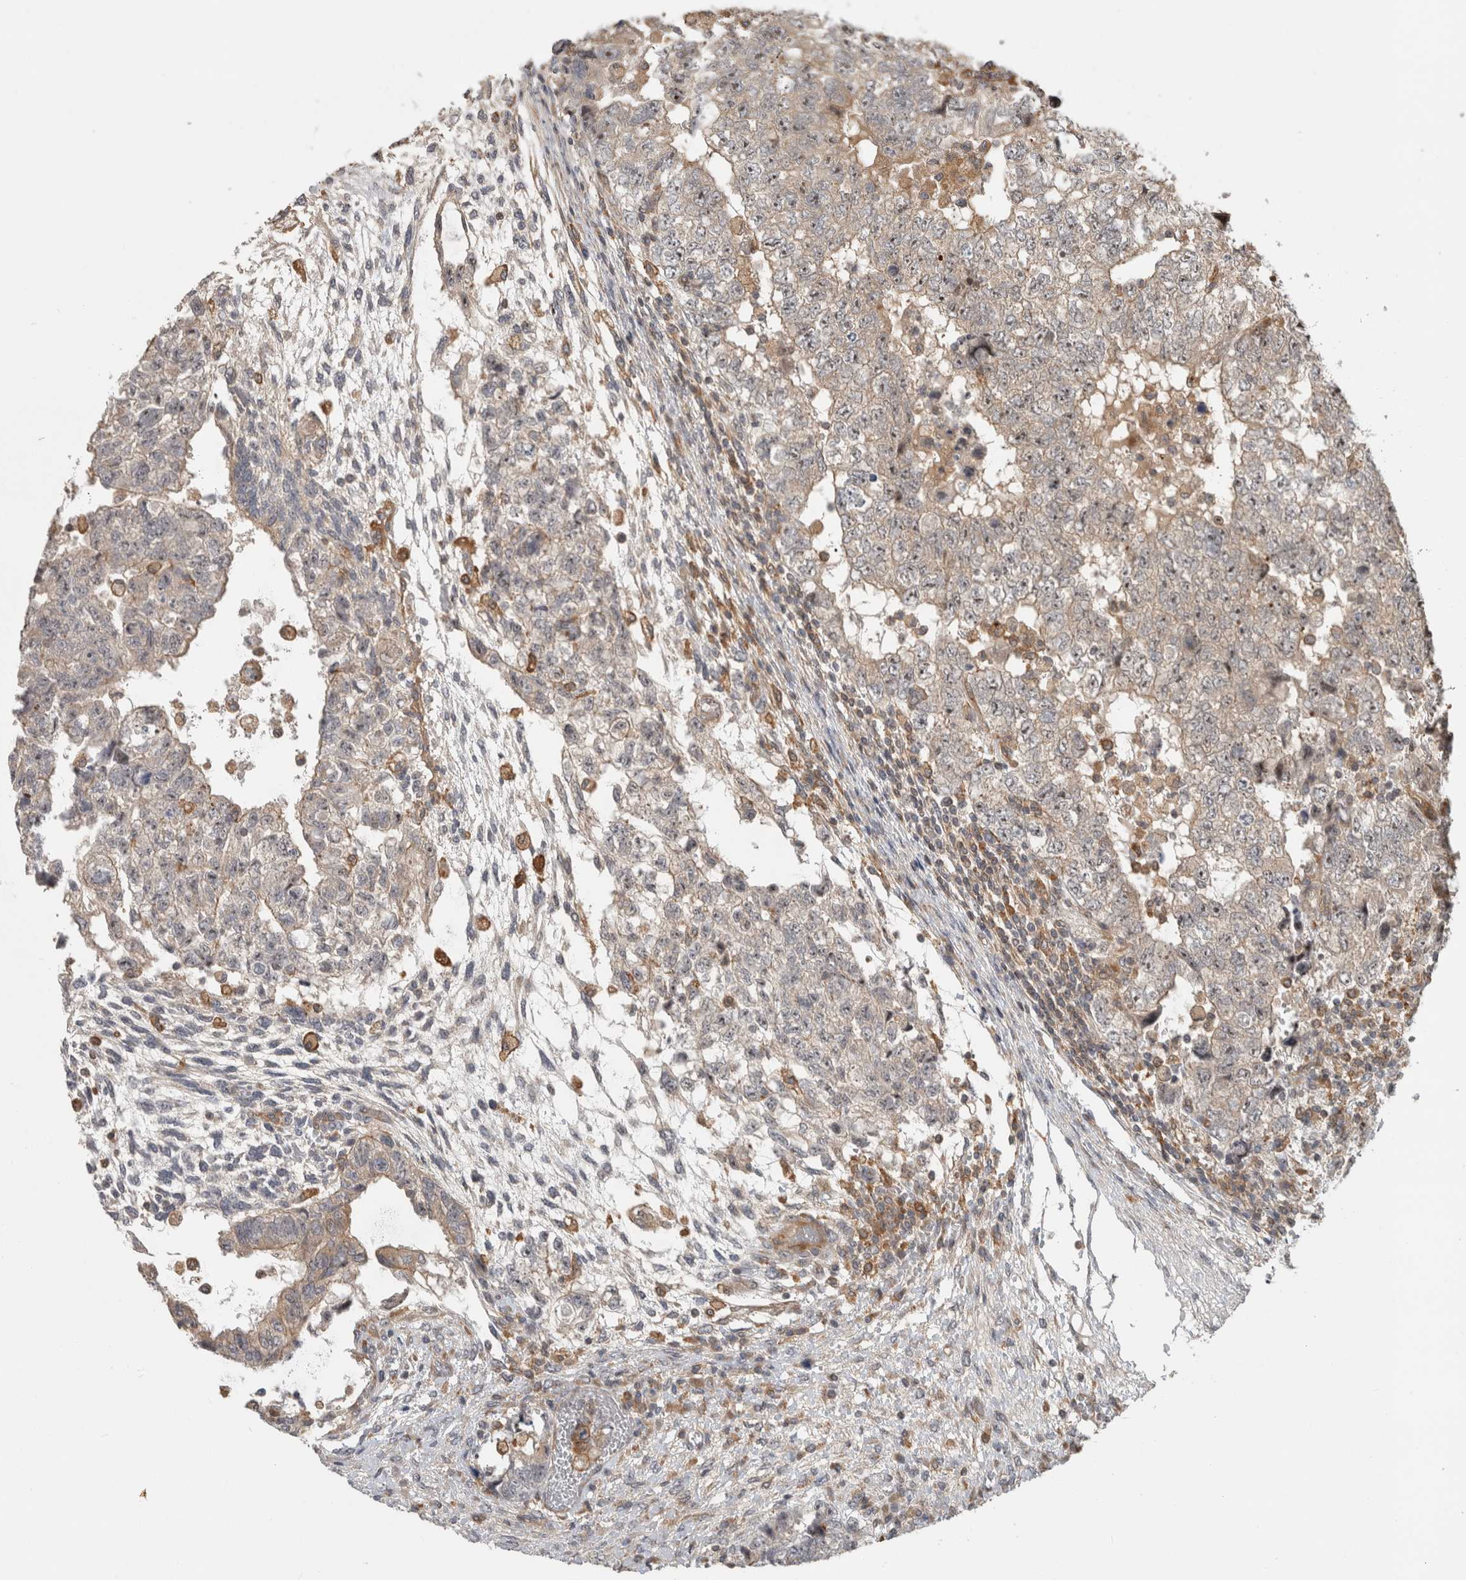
{"staining": {"intensity": "weak", "quantity": "25%-75%", "location": "nuclear"}, "tissue": "testis cancer", "cell_type": "Tumor cells", "image_type": "cancer", "snomed": [{"axis": "morphology", "description": "Carcinoma, Embryonal, NOS"}, {"axis": "topography", "description": "Testis"}], "caption": "Brown immunohistochemical staining in embryonal carcinoma (testis) demonstrates weak nuclear positivity in approximately 25%-75% of tumor cells.", "gene": "WASF2", "patient": {"sex": "male", "age": 36}}